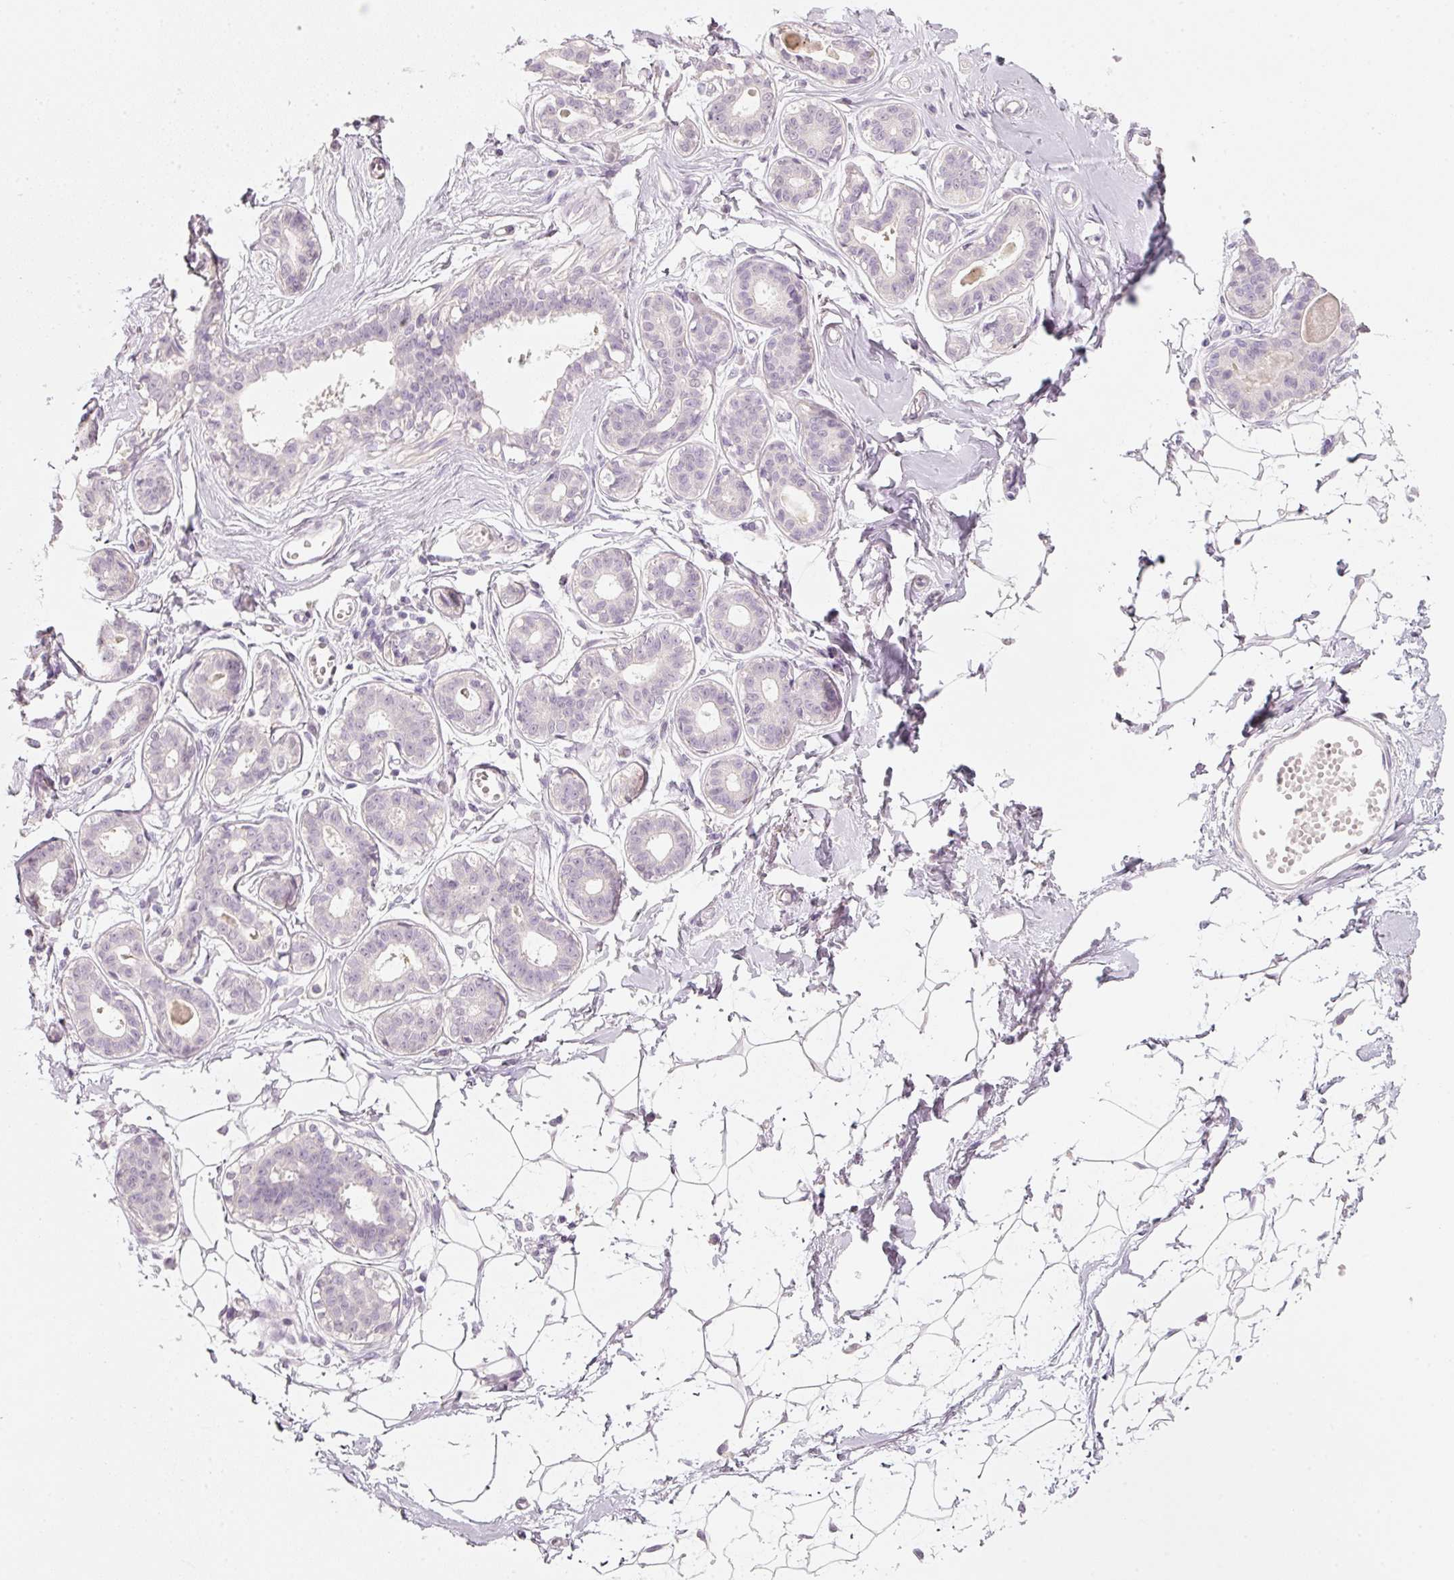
{"staining": {"intensity": "negative", "quantity": "none", "location": "none"}, "tissue": "breast", "cell_type": "Adipocytes", "image_type": "normal", "snomed": [{"axis": "morphology", "description": "Normal tissue, NOS"}, {"axis": "topography", "description": "Breast"}], "caption": "Immunohistochemistry of benign breast demonstrates no staining in adipocytes. (DAB immunohistochemistry (IHC) with hematoxylin counter stain).", "gene": "STEAP1", "patient": {"sex": "female", "age": 45}}